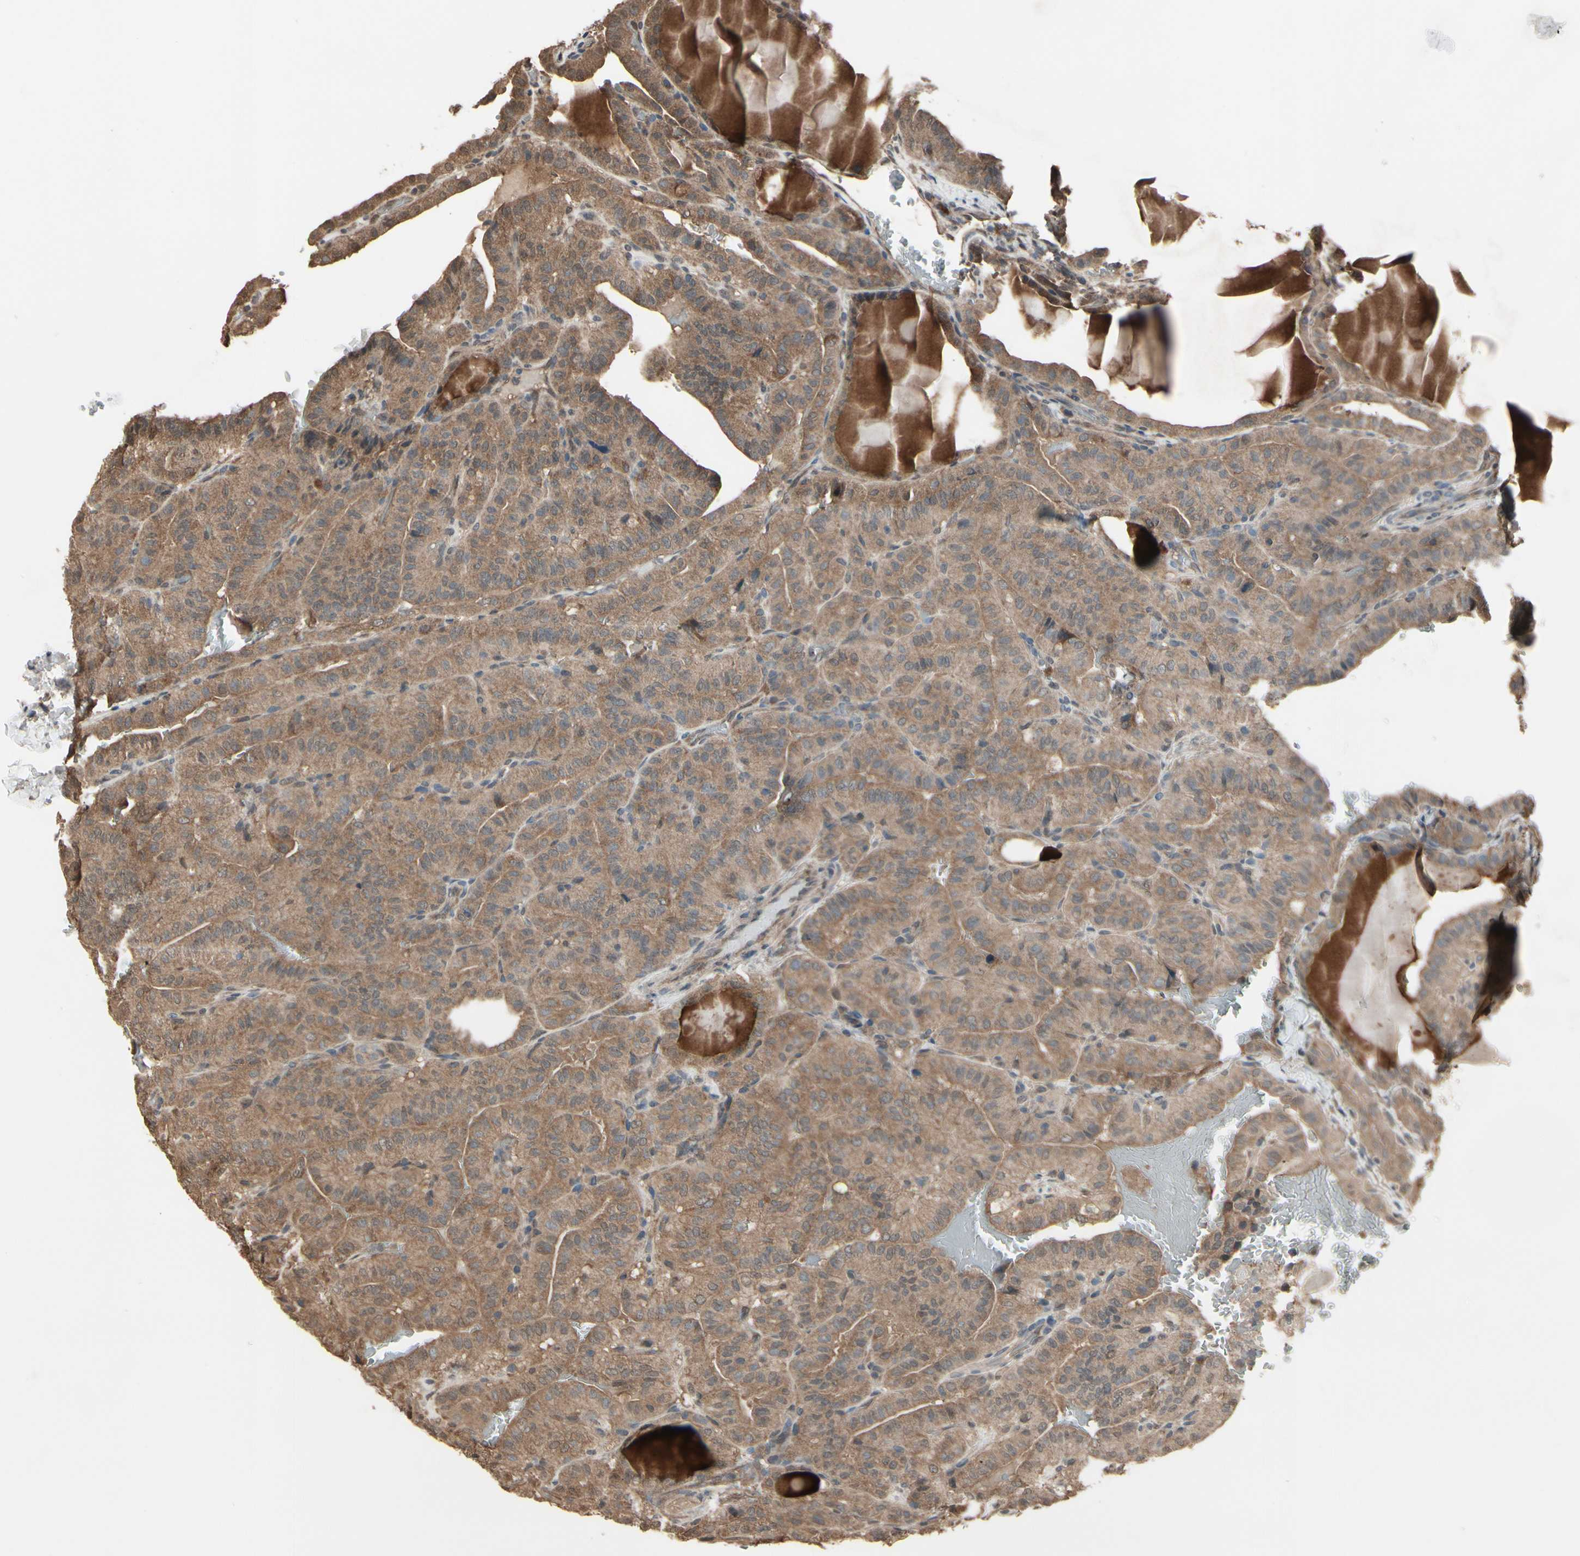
{"staining": {"intensity": "moderate", "quantity": ">75%", "location": "cytoplasmic/membranous"}, "tissue": "thyroid cancer", "cell_type": "Tumor cells", "image_type": "cancer", "snomed": [{"axis": "morphology", "description": "Papillary adenocarcinoma, NOS"}, {"axis": "topography", "description": "Thyroid gland"}], "caption": "Immunohistochemistry (DAB) staining of thyroid cancer shows moderate cytoplasmic/membranous protein positivity in approximately >75% of tumor cells.", "gene": "PNPLA7", "patient": {"sex": "male", "age": 77}}